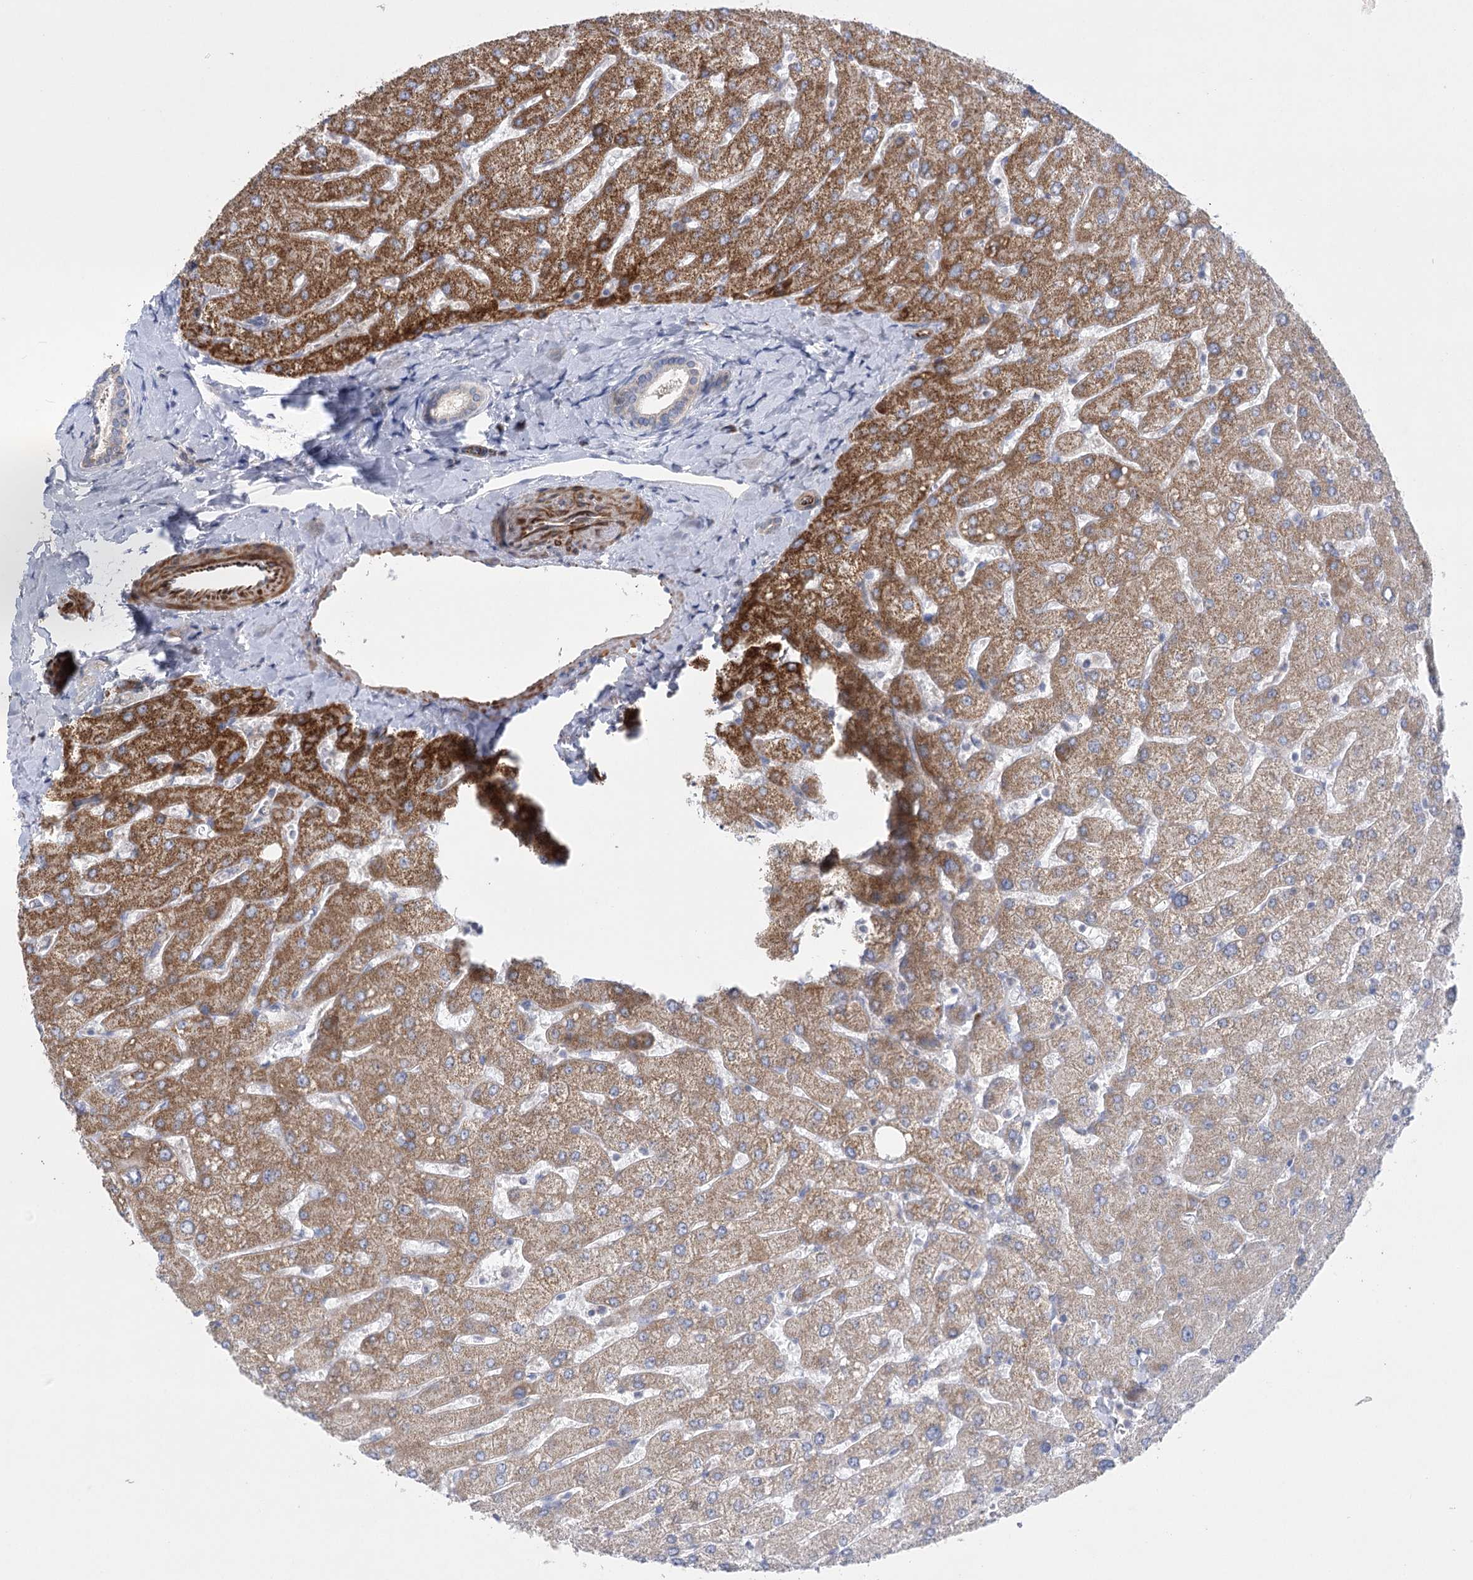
{"staining": {"intensity": "negative", "quantity": "none", "location": "none"}, "tissue": "liver", "cell_type": "Cholangiocytes", "image_type": "normal", "snomed": [{"axis": "morphology", "description": "Normal tissue, NOS"}, {"axis": "topography", "description": "Liver"}], "caption": "Unremarkable liver was stained to show a protein in brown. There is no significant expression in cholangiocytes. (Stains: DAB (3,3'-diaminobenzidine) IHC with hematoxylin counter stain, Microscopy: brightfield microscopy at high magnification).", "gene": "DHTKD1", "patient": {"sex": "male", "age": 55}}